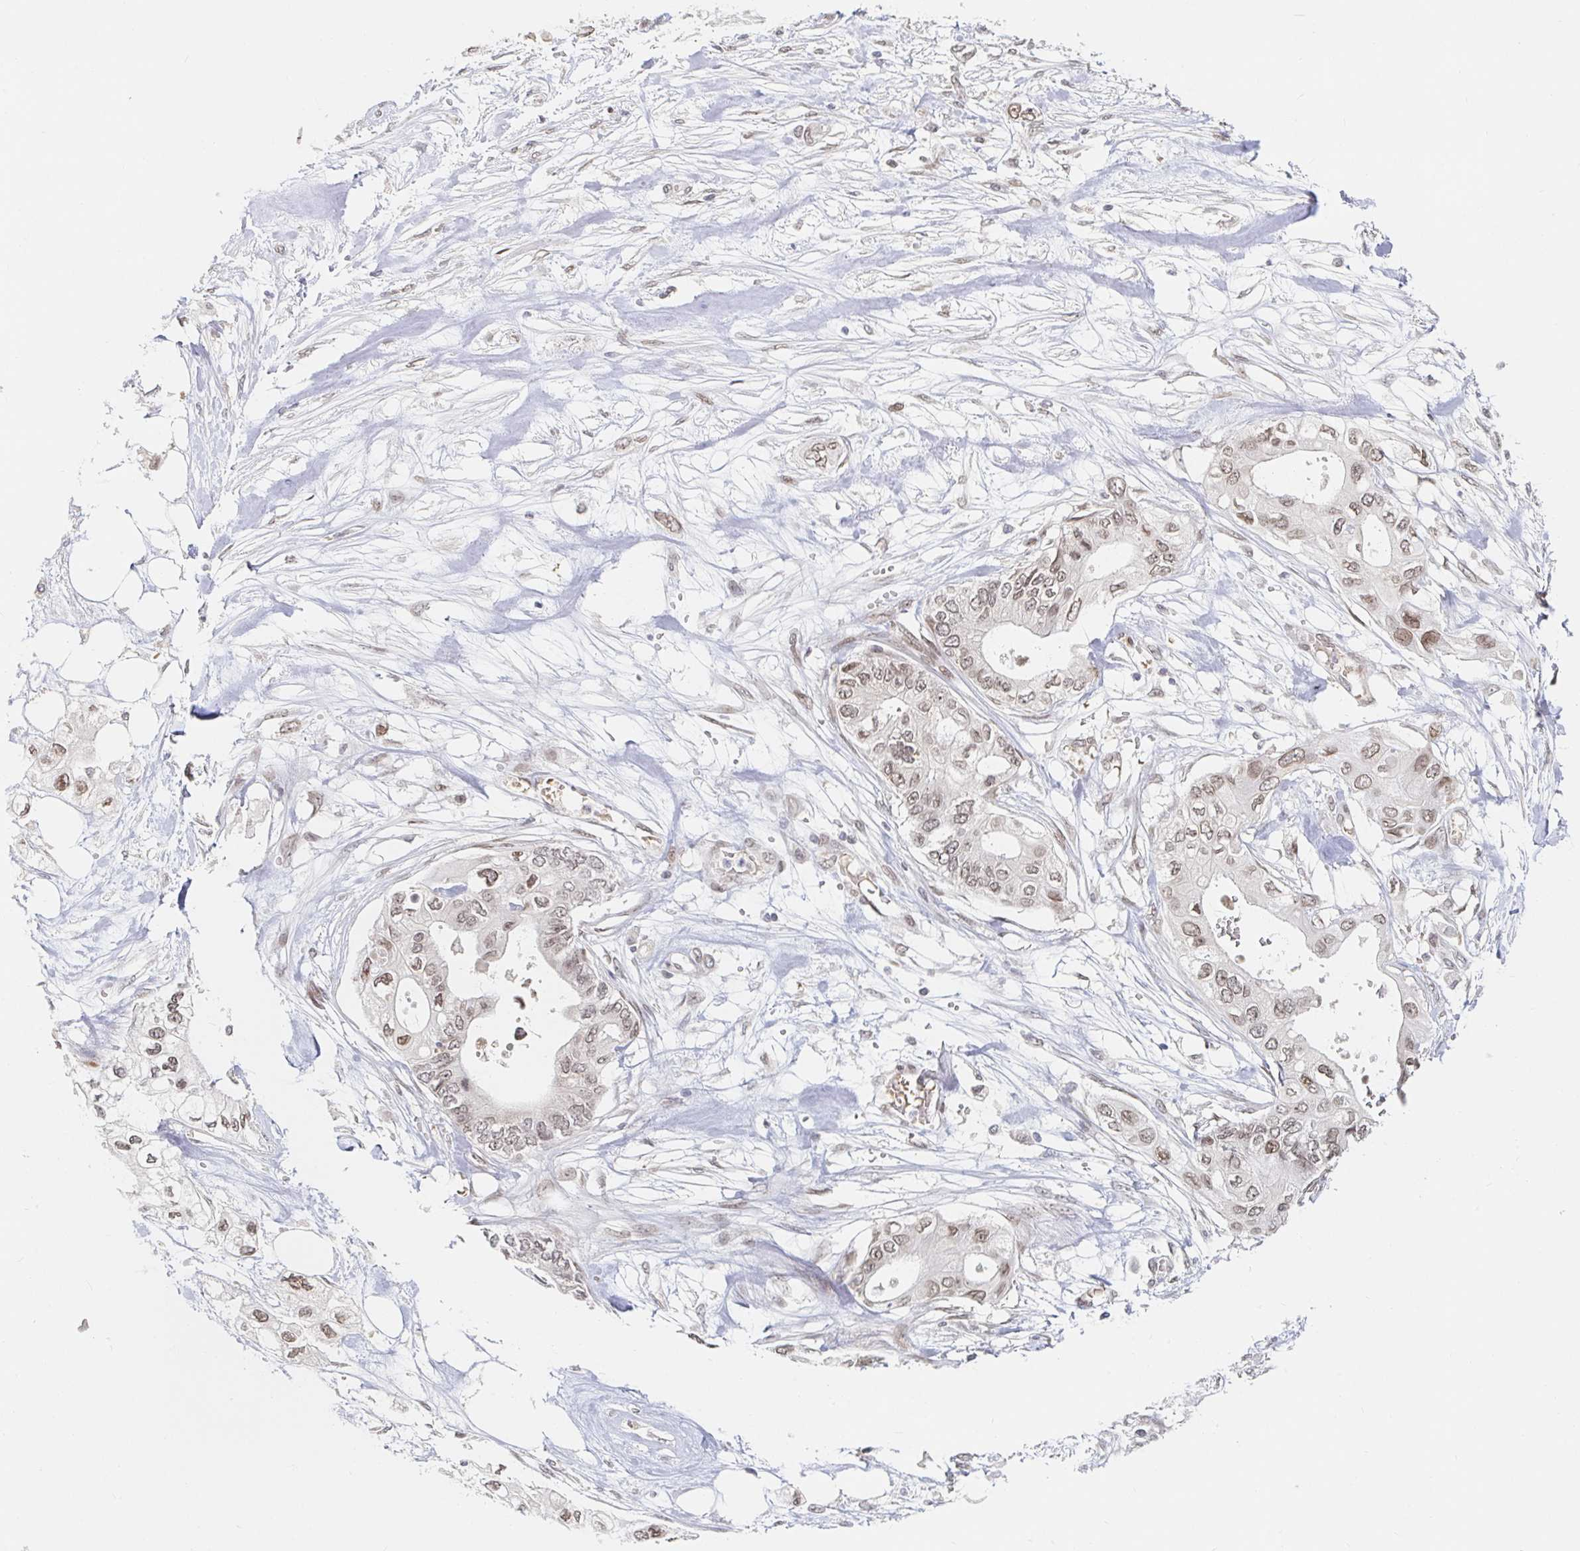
{"staining": {"intensity": "weak", "quantity": ">75%", "location": "nuclear"}, "tissue": "pancreatic cancer", "cell_type": "Tumor cells", "image_type": "cancer", "snomed": [{"axis": "morphology", "description": "Adenocarcinoma, NOS"}, {"axis": "topography", "description": "Pancreas"}], "caption": "Immunohistochemistry (IHC) photomicrograph of neoplastic tissue: pancreatic cancer (adenocarcinoma) stained using immunohistochemistry (IHC) exhibits low levels of weak protein expression localized specifically in the nuclear of tumor cells, appearing as a nuclear brown color.", "gene": "CHD2", "patient": {"sex": "female", "age": 63}}